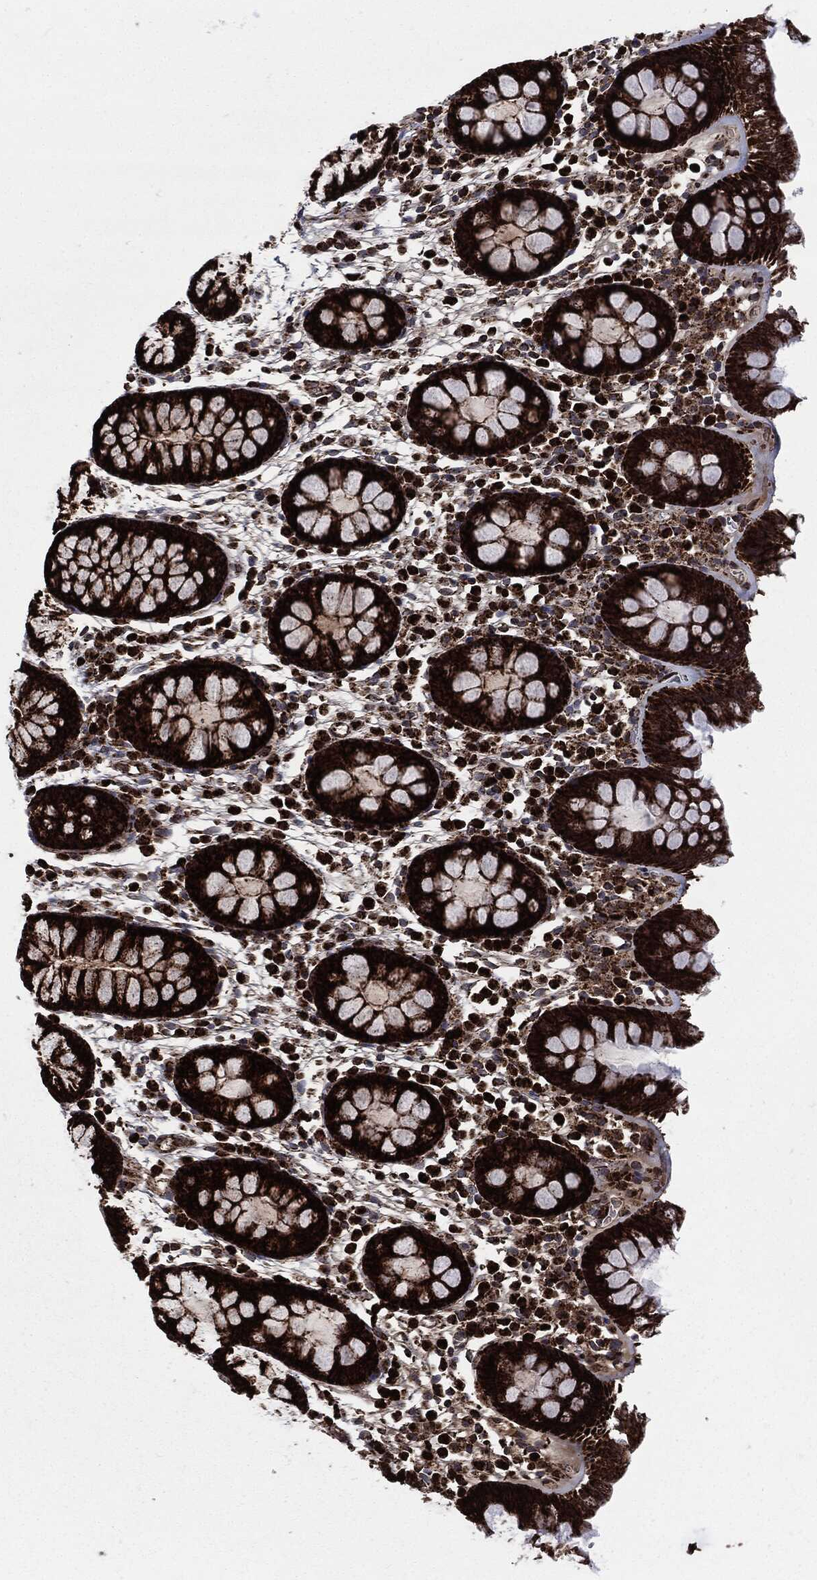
{"staining": {"intensity": "moderate", "quantity": ">75%", "location": "cytoplasmic/membranous"}, "tissue": "colon", "cell_type": "Endothelial cells", "image_type": "normal", "snomed": [{"axis": "morphology", "description": "Normal tissue, NOS"}, {"axis": "topography", "description": "Colon"}], "caption": "Moderate cytoplasmic/membranous staining for a protein is identified in about >75% of endothelial cells of unremarkable colon using immunohistochemistry (IHC).", "gene": "FH", "patient": {"sex": "male", "age": 76}}